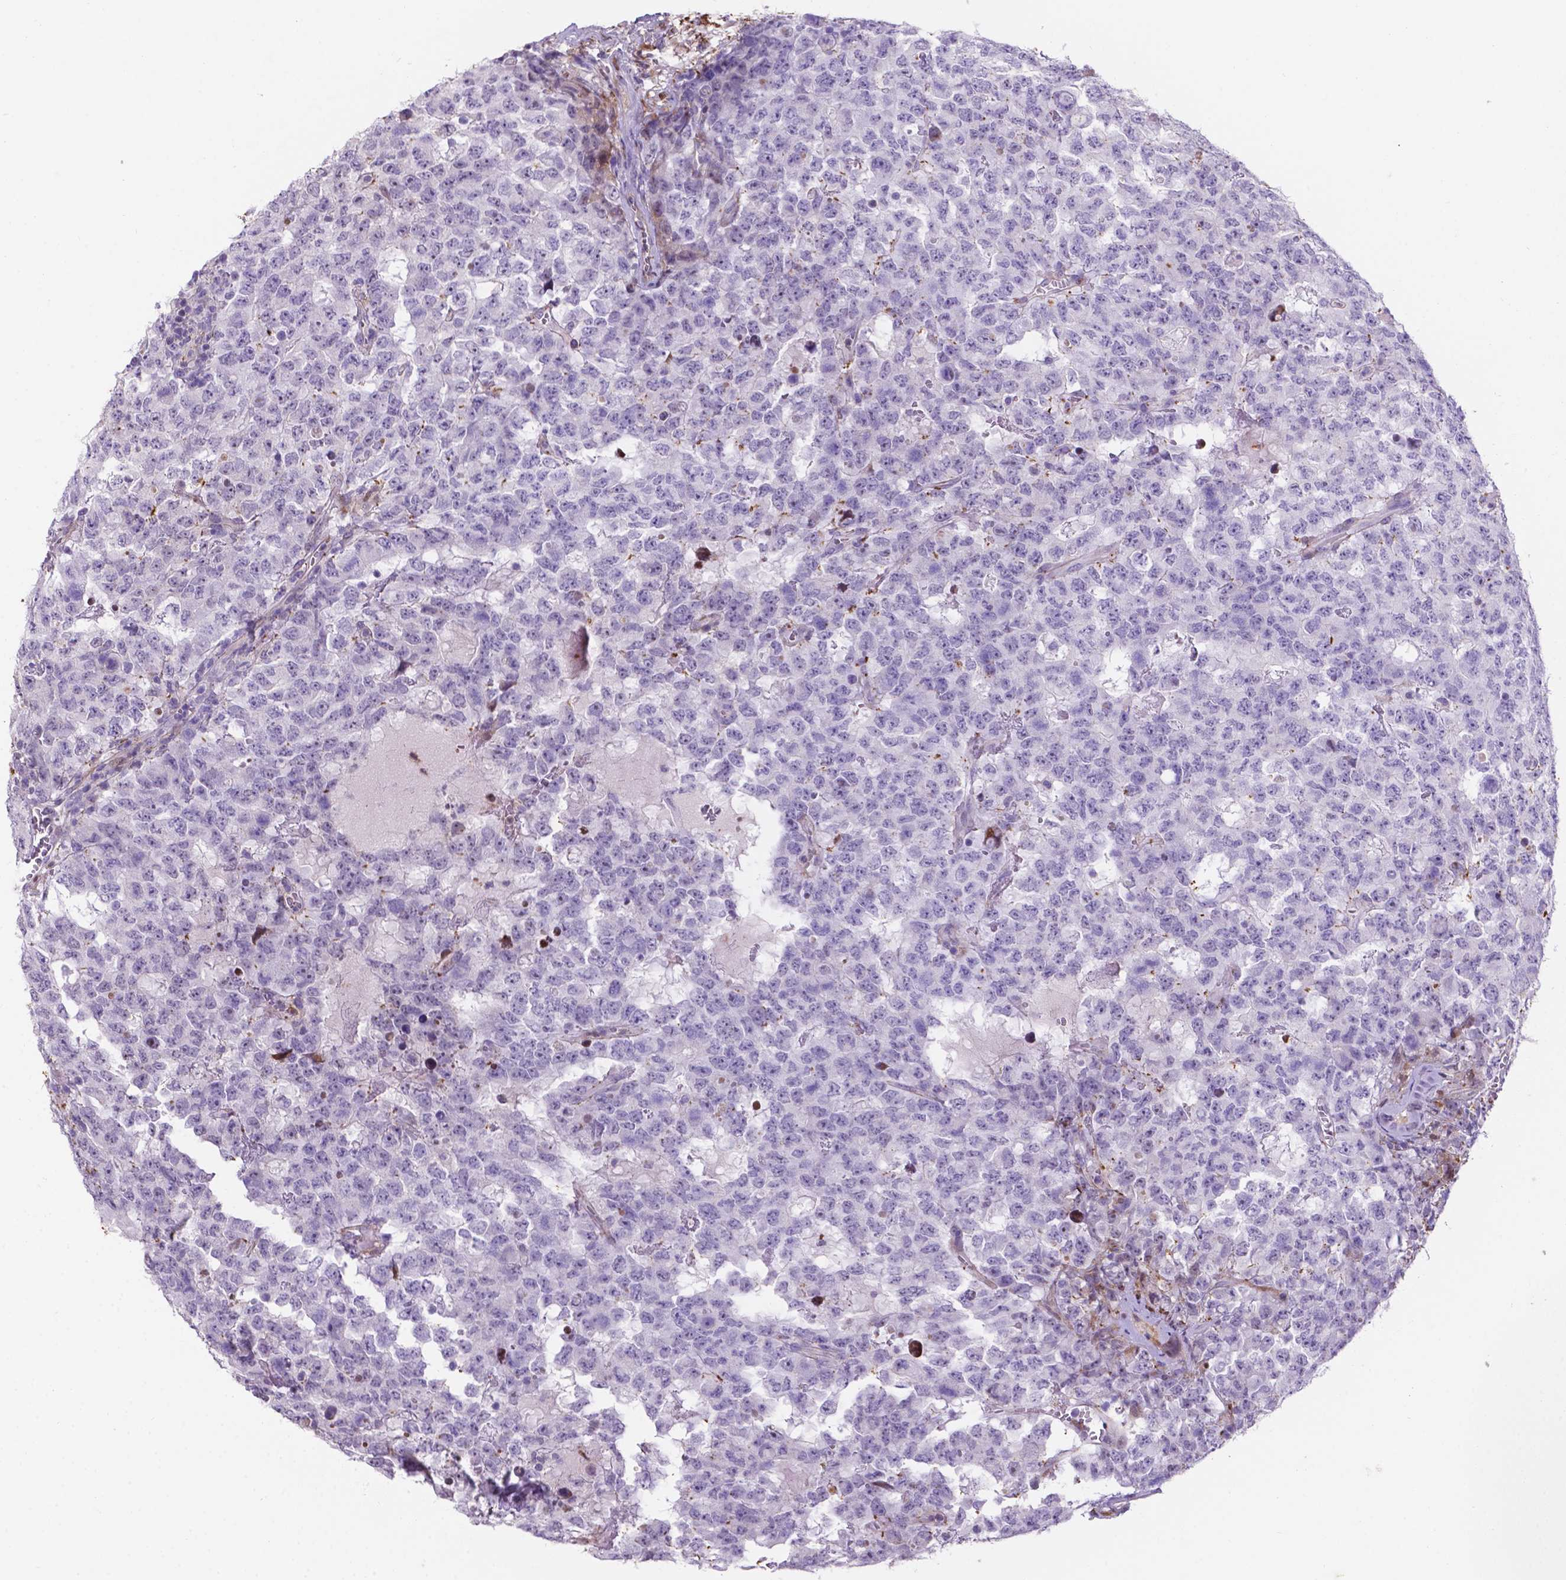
{"staining": {"intensity": "negative", "quantity": "none", "location": "none"}, "tissue": "testis cancer", "cell_type": "Tumor cells", "image_type": "cancer", "snomed": [{"axis": "morphology", "description": "Carcinoma, Embryonal, NOS"}, {"axis": "topography", "description": "Testis"}], "caption": "Immunohistochemical staining of testis cancer (embryonal carcinoma) exhibits no significant expression in tumor cells.", "gene": "TM4SF20", "patient": {"sex": "male", "age": 23}}